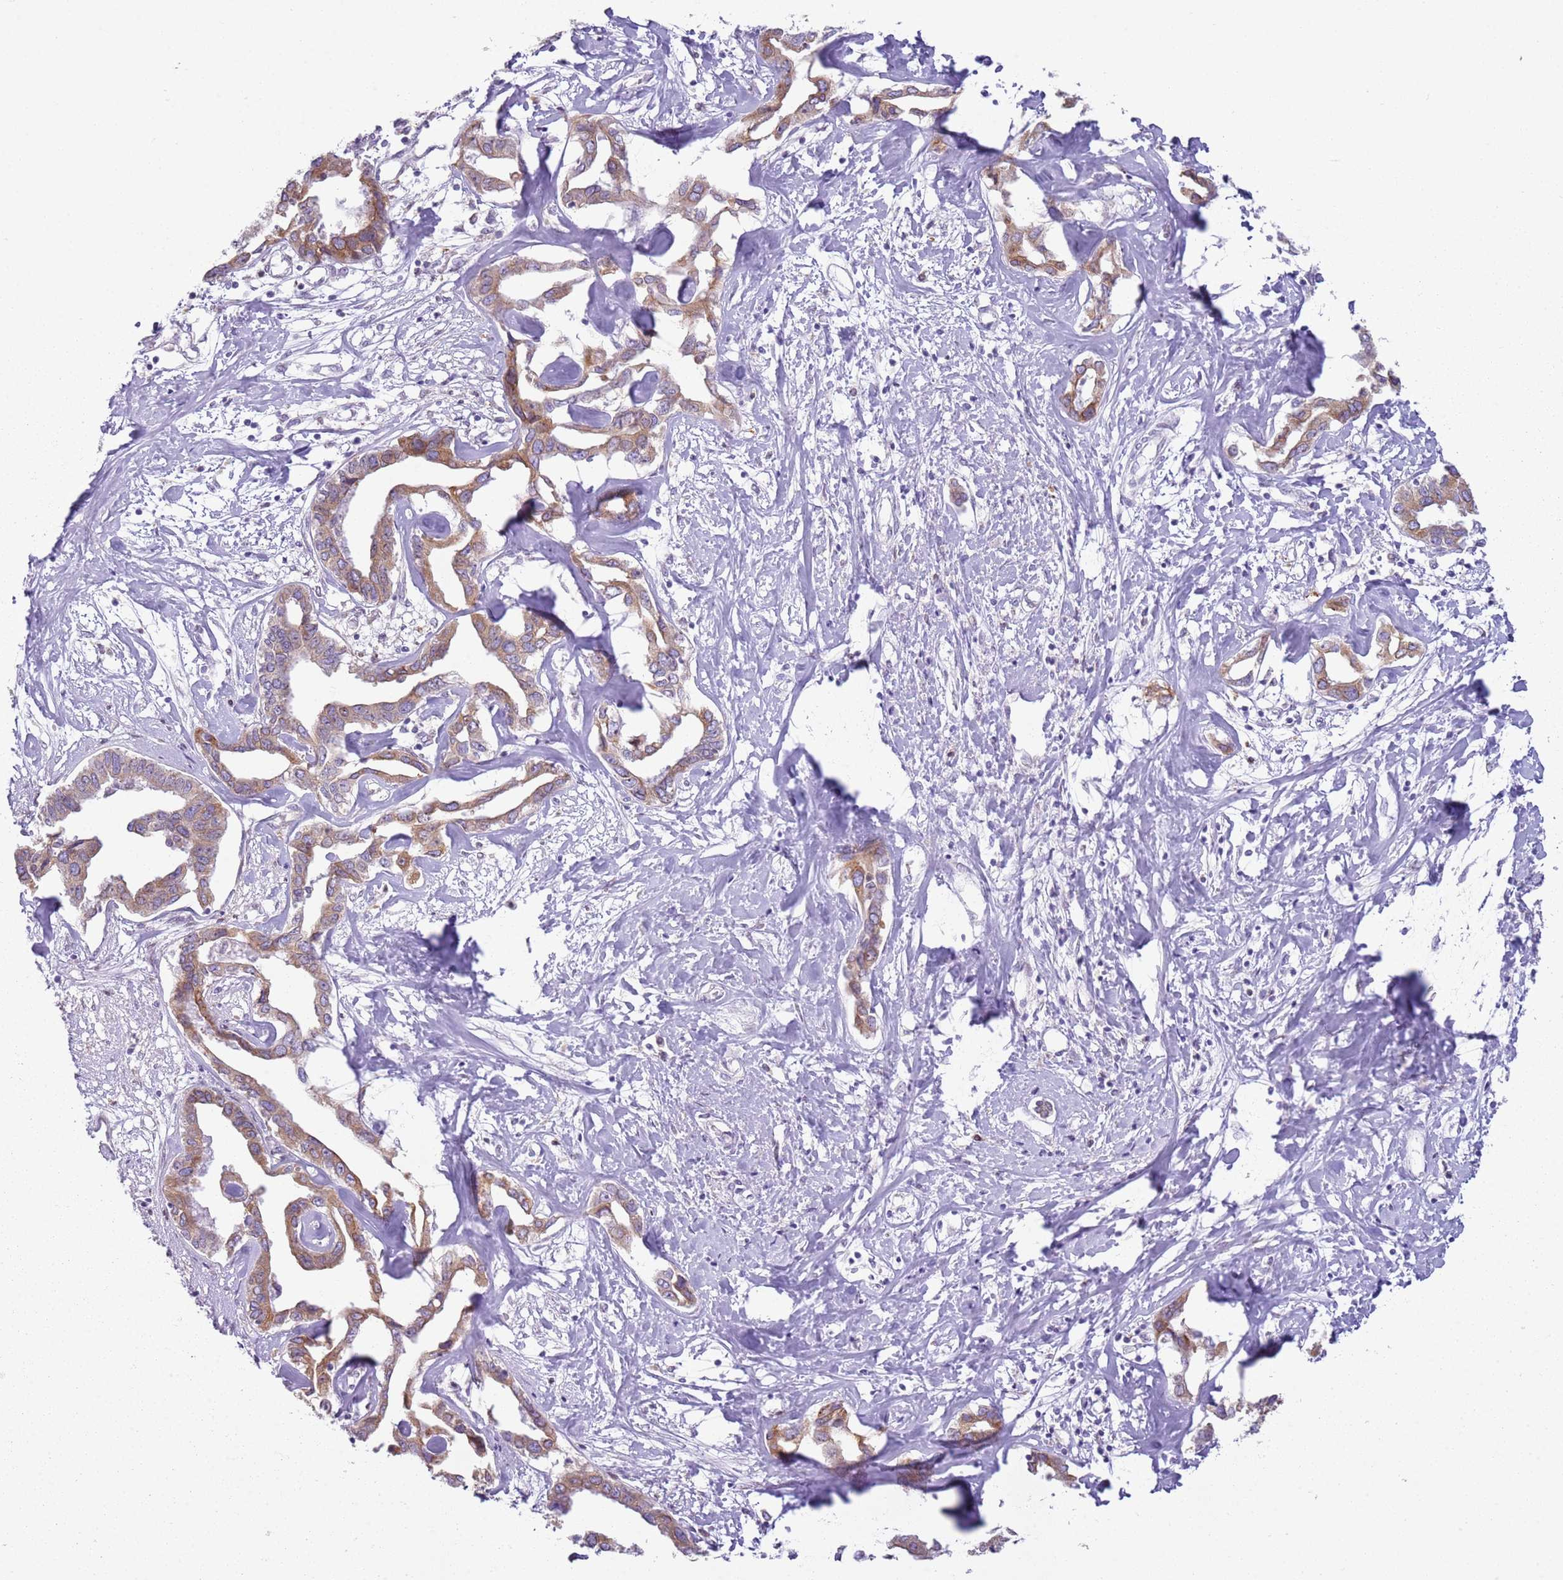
{"staining": {"intensity": "strong", "quantity": "25%-75%", "location": "cytoplasmic/membranous"}, "tissue": "liver cancer", "cell_type": "Tumor cells", "image_type": "cancer", "snomed": [{"axis": "morphology", "description": "Cholangiocarcinoma"}, {"axis": "topography", "description": "Liver"}], "caption": "Liver cancer tissue exhibits strong cytoplasmic/membranous positivity in approximately 25%-75% of tumor cells, visualized by immunohistochemistry. The staining was performed using DAB (3,3'-diaminobenzidine), with brown indicating positive protein expression. Nuclei are stained blue with hematoxylin.", "gene": "OAF", "patient": {"sex": "male", "age": 59}}